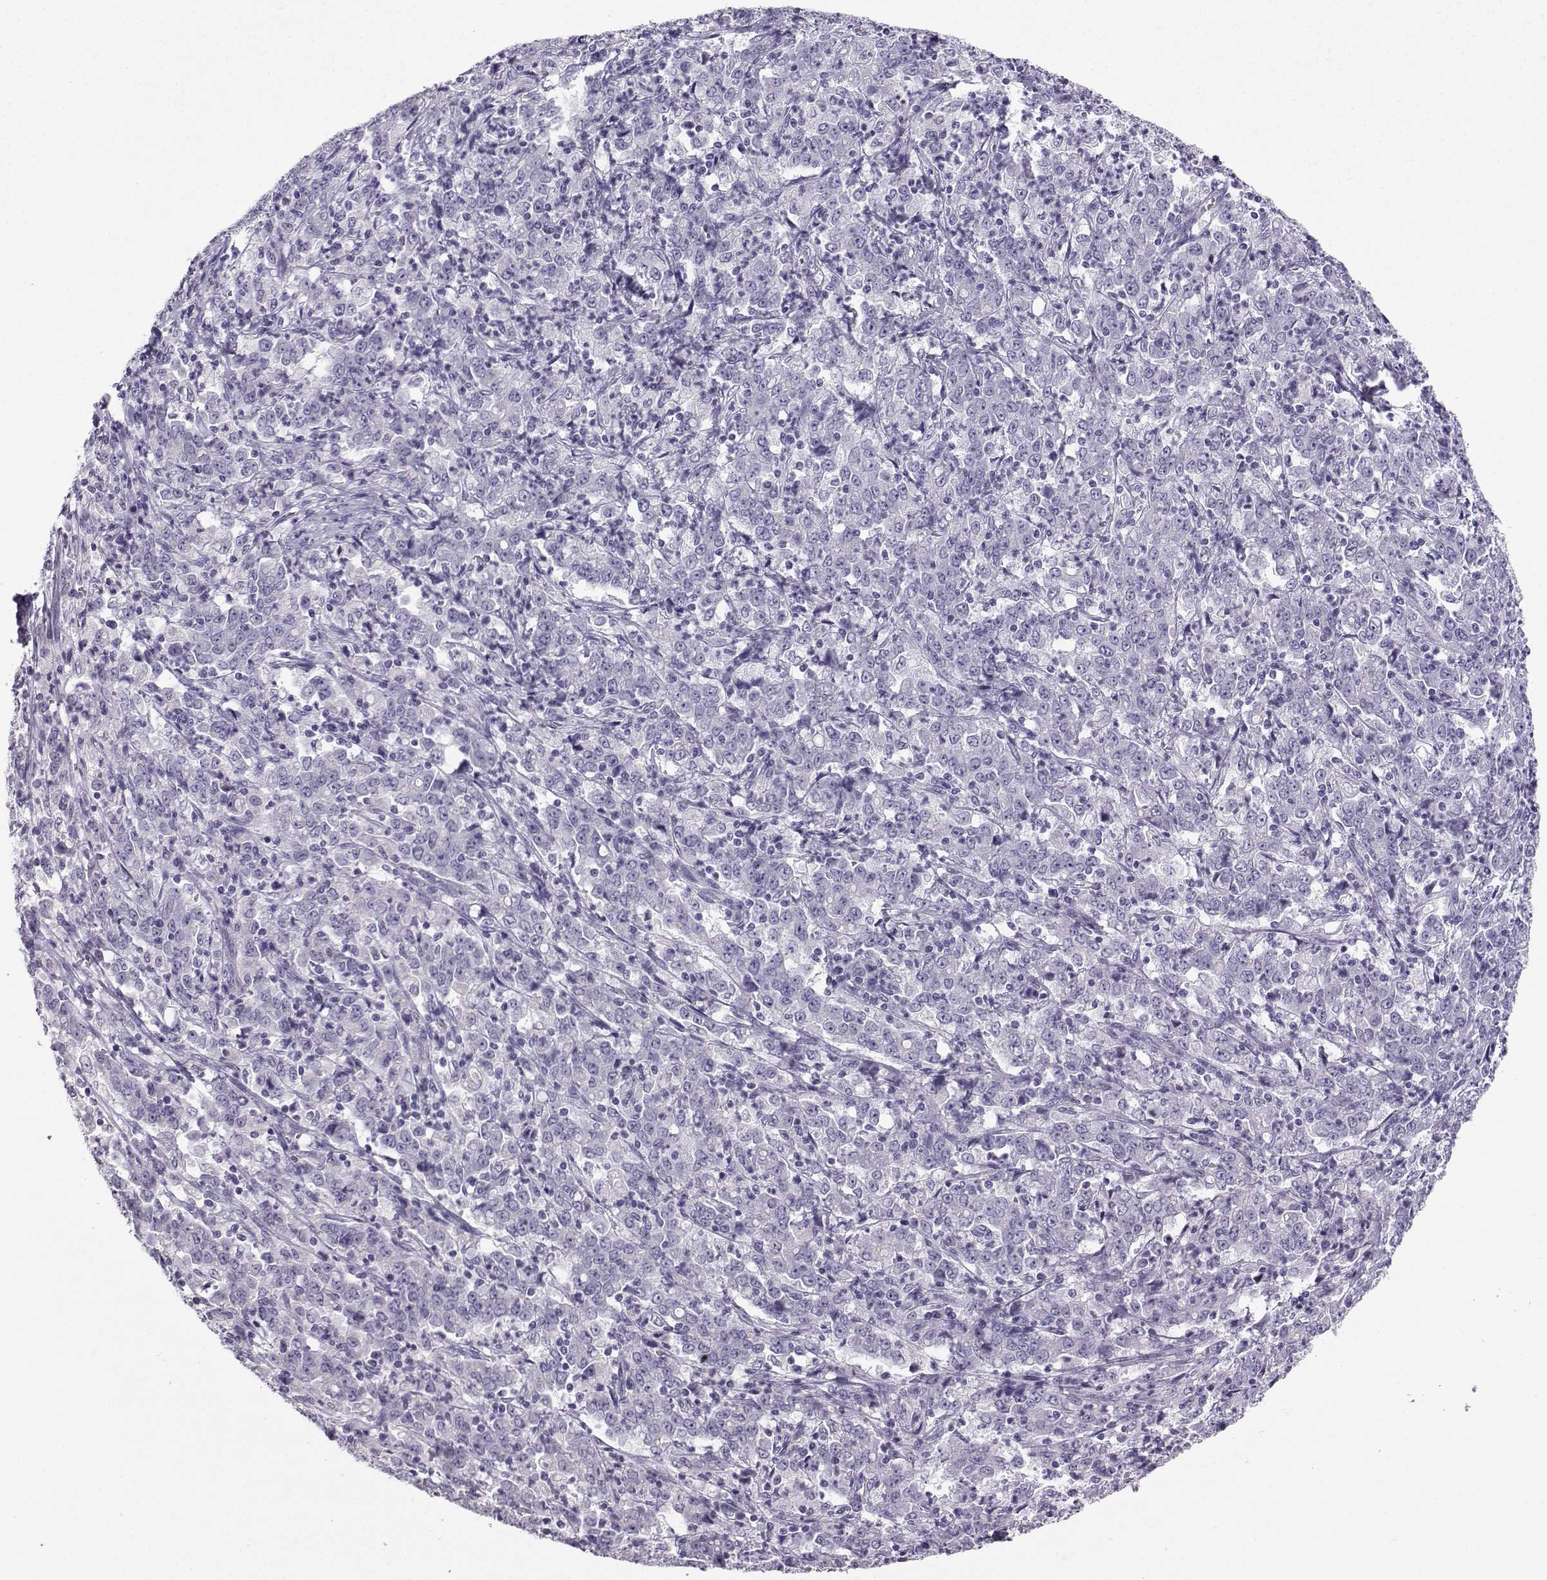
{"staining": {"intensity": "negative", "quantity": "none", "location": "none"}, "tissue": "stomach cancer", "cell_type": "Tumor cells", "image_type": "cancer", "snomed": [{"axis": "morphology", "description": "Adenocarcinoma, NOS"}, {"axis": "topography", "description": "Stomach, lower"}], "caption": "Human stomach cancer (adenocarcinoma) stained for a protein using immunohistochemistry (IHC) reveals no positivity in tumor cells.", "gene": "ZBTB8B", "patient": {"sex": "female", "age": 71}}